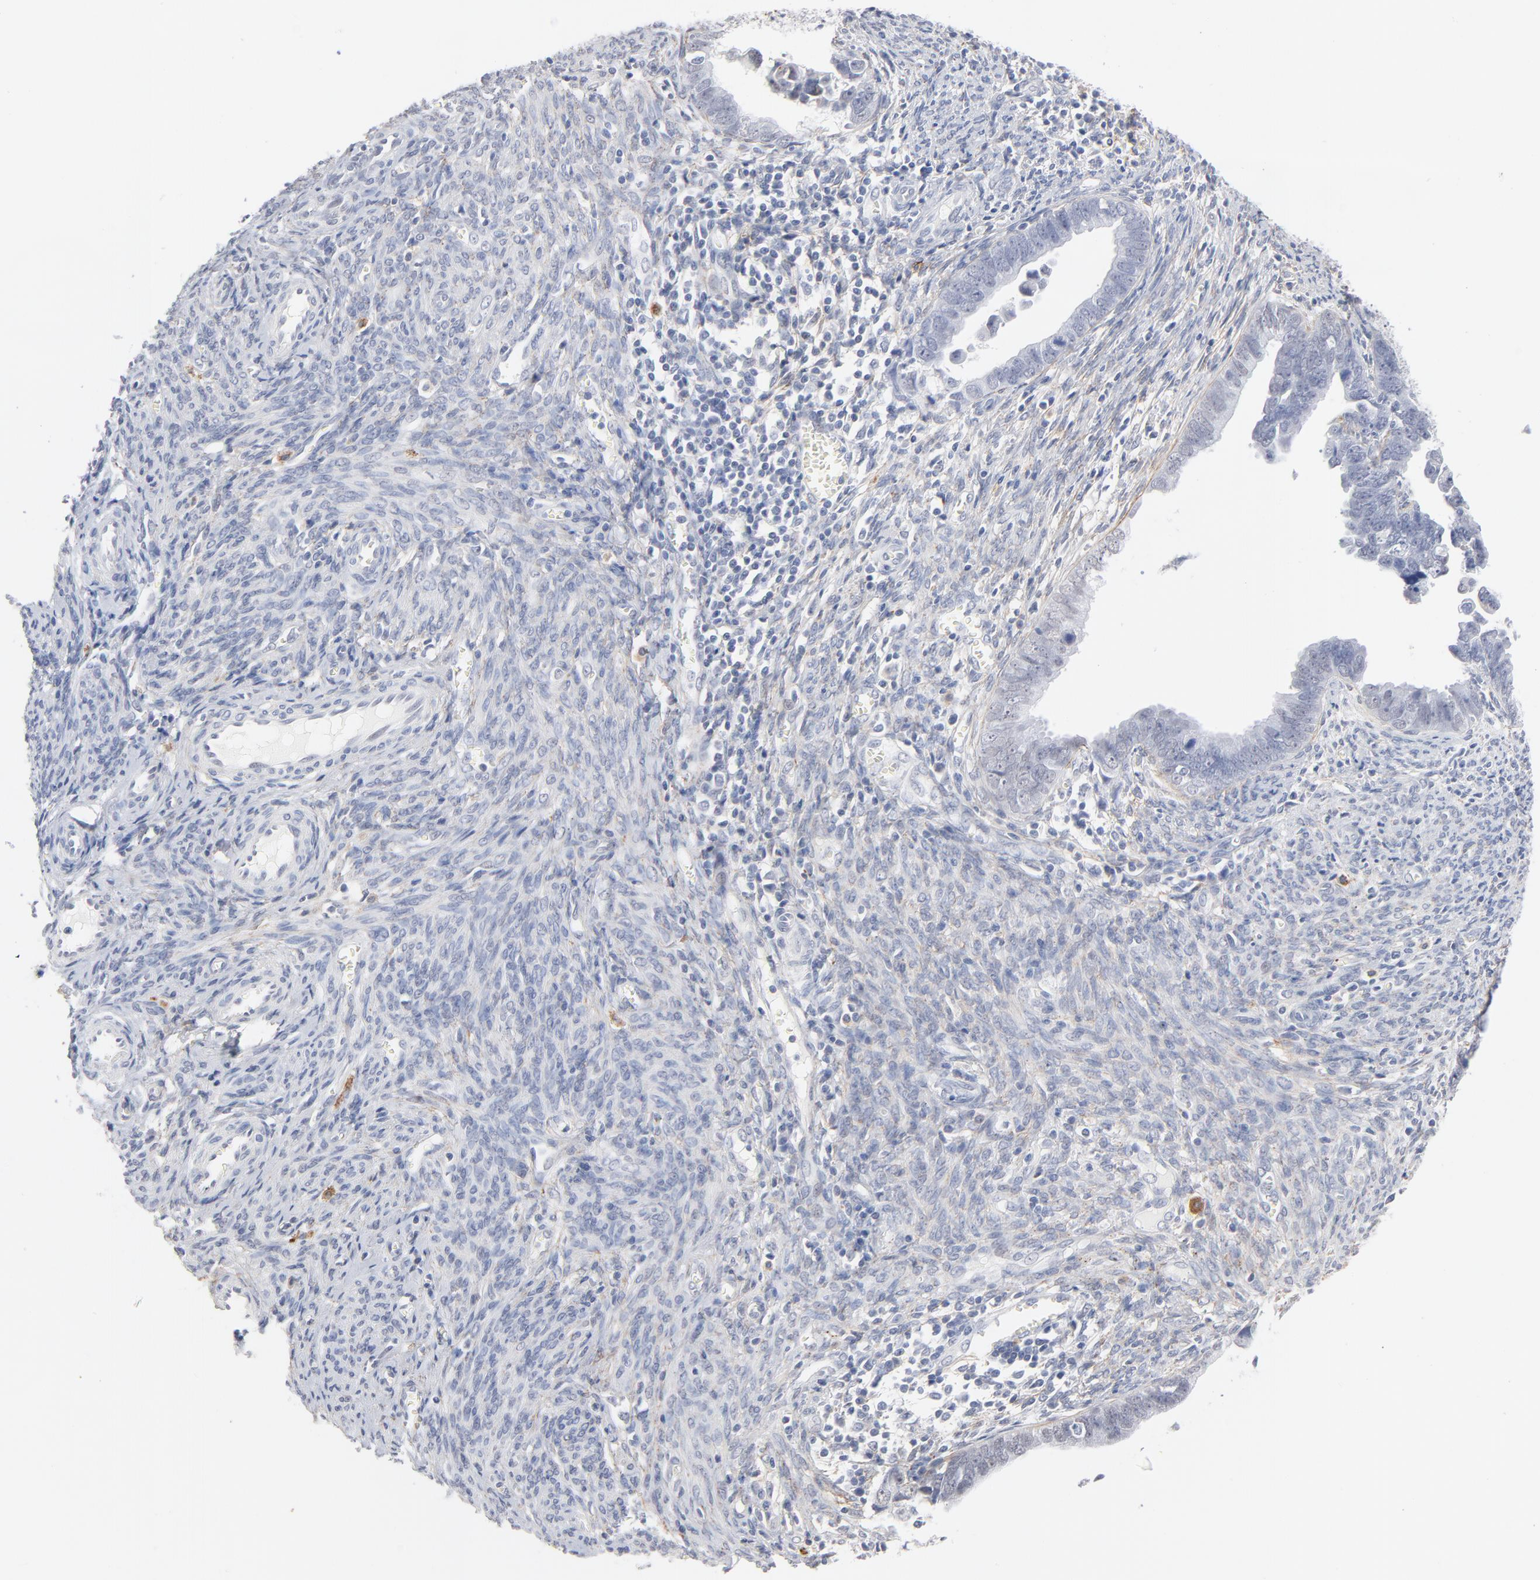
{"staining": {"intensity": "negative", "quantity": "none", "location": "none"}, "tissue": "endometrial cancer", "cell_type": "Tumor cells", "image_type": "cancer", "snomed": [{"axis": "morphology", "description": "Adenocarcinoma, NOS"}, {"axis": "topography", "description": "Endometrium"}], "caption": "The immunohistochemistry (IHC) image has no significant staining in tumor cells of adenocarcinoma (endometrial) tissue. (Stains: DAB (3,3'-diaminobenzidine) IHC with hematoxylin counter stain, Microscopy: brightfield microscopy at high magnification).", "gene": "LTBP2", "patient": {"sex": "female", "age": 75}}